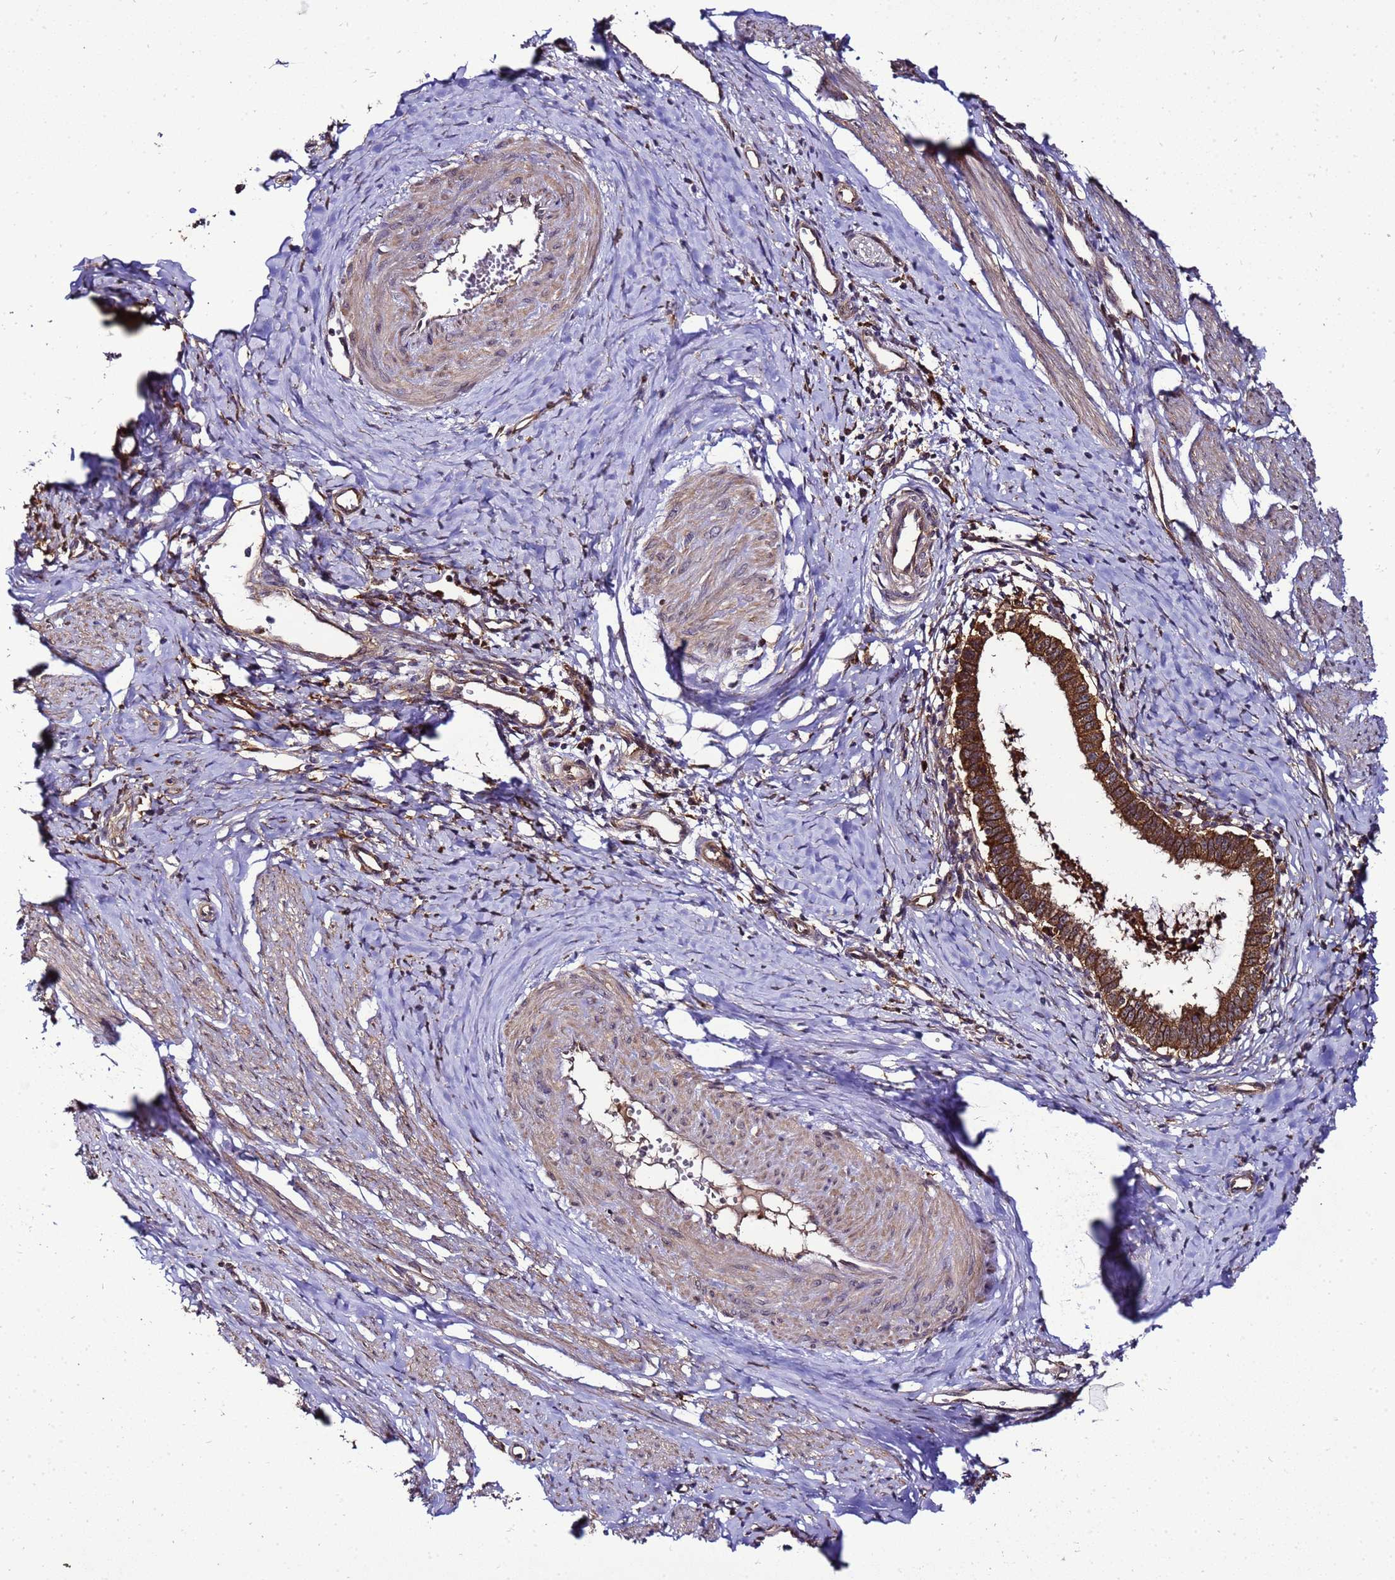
{"staining": {"intensity": "strong", "quantity": ">75%", "location": "cytoplasmic/membranous"}, "tissue": "cervical cancer", "cell_type": "Tumor cells", "image_type": "cancer", "snomed": [{"axis": "morphology", "description": "Adenocarcinoma, NOS"}, {"axis": "topography", "description": "Cervix"}], "caption": "High-magnification brightfield microscopy of cervical adenocarcinoma stained with DAB (brown) and counterstained with hematoxylin (blue). tumor cells exhibit strong cytoplasmic/membranous staining is identified in about>75% of cells. (DAB (3,3'-diaminobenzidine) IHC with brightfield microscopy, high magnification).", "gene": "TRABD", "patient": {"sex": "female", "age": 36}}